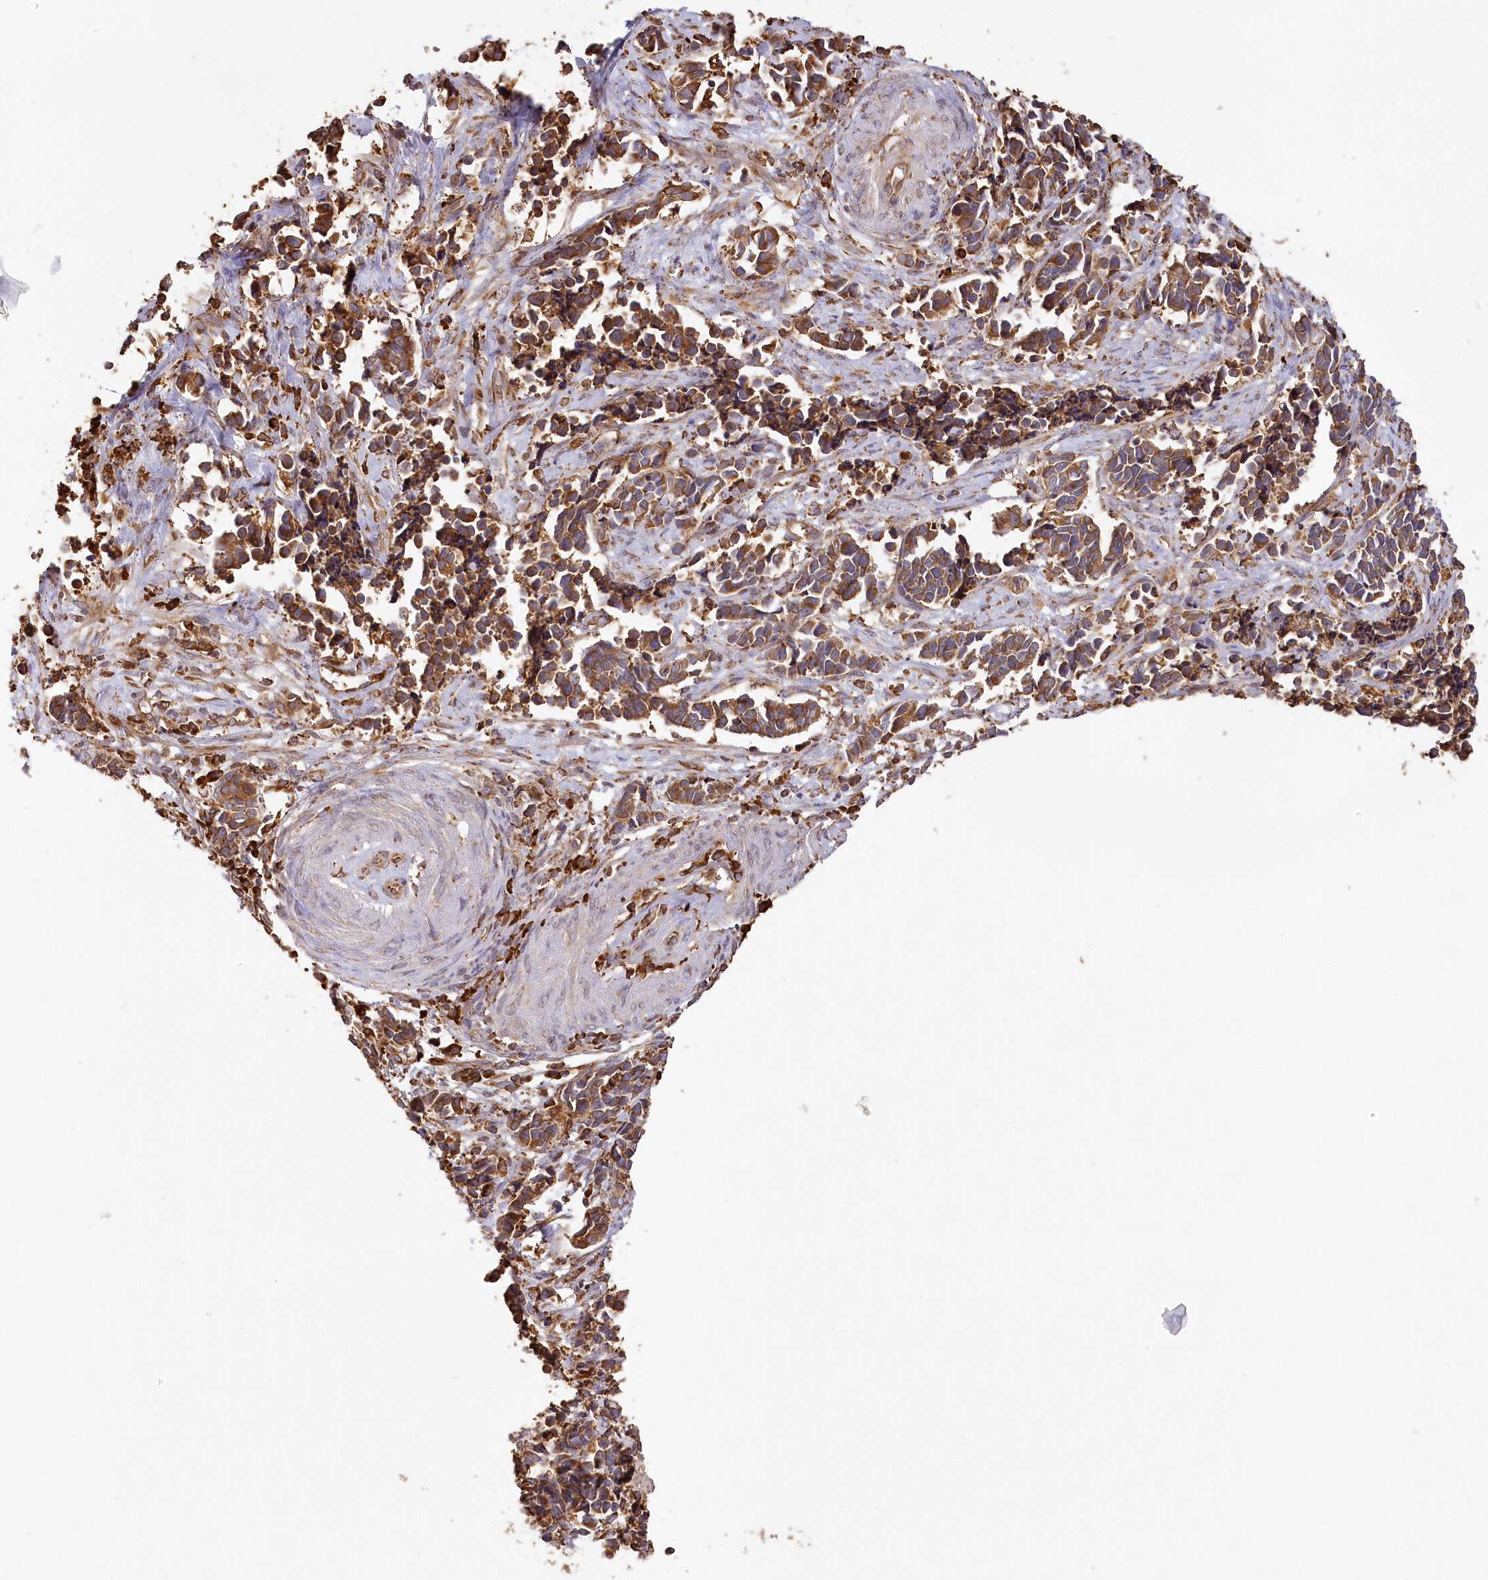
{"staining": {"intensity": "strong", "quantity": ">75%", "location": "cytoplasmic/membranous"}, "tissue": "cervical cancer", "cell_type": "Tumor cells", "image_type": "cancer", "snomed": [{"axis": "morphology", "description": "Normal tissue, NOS"}, {"axis": "morphology", "description": "Squamous cell carcinoma, NOS"}, {"axis": "topography", "description": "Cervix"}], "caption": "This micrograph demonstrates immunohistochemistry (IHC) staining of human cervical cancer, with high strong cytoplasmic/membranous staining in about >75% of tumor cells.", "gene": "ACAP2", "patient": {"sex": "female", "age": 35}}